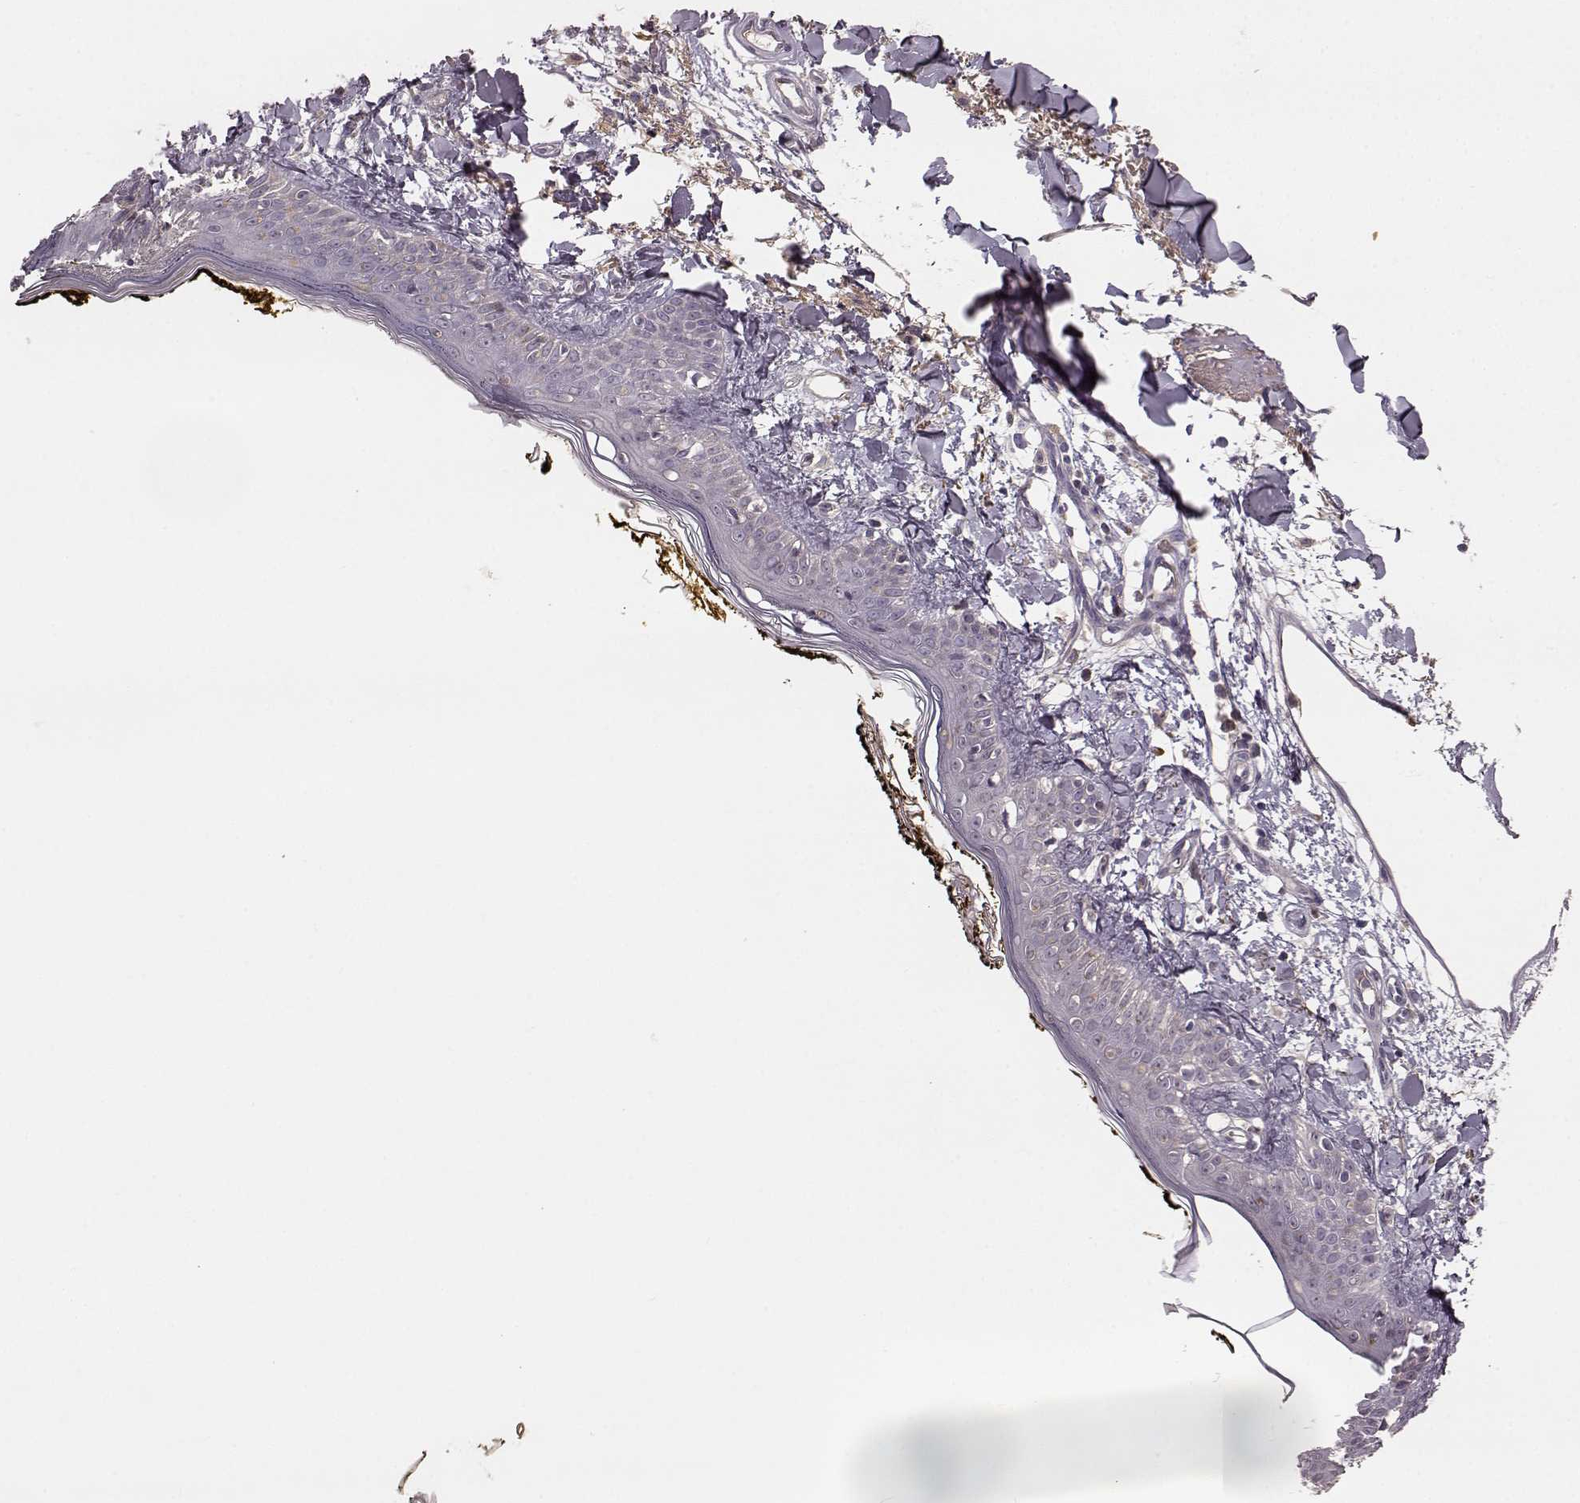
{"staining": {"intensity": "negative", "quantity": "none", "location": "none"}, "tissue": "skin", "cell_type": "Fibroblasts", "image_type": "normal", "snomed": [{"axis": "morphology", "description": "Normal tissue, NOS"}, {"axis": "topography", "description": "Skin"}], "caption": "Benign skin was stained to show a protein in brown. There is no significant expression in fibroblasts.", "gene": "YJEFN3", "patient": {"sex": "male", "age": 76}}